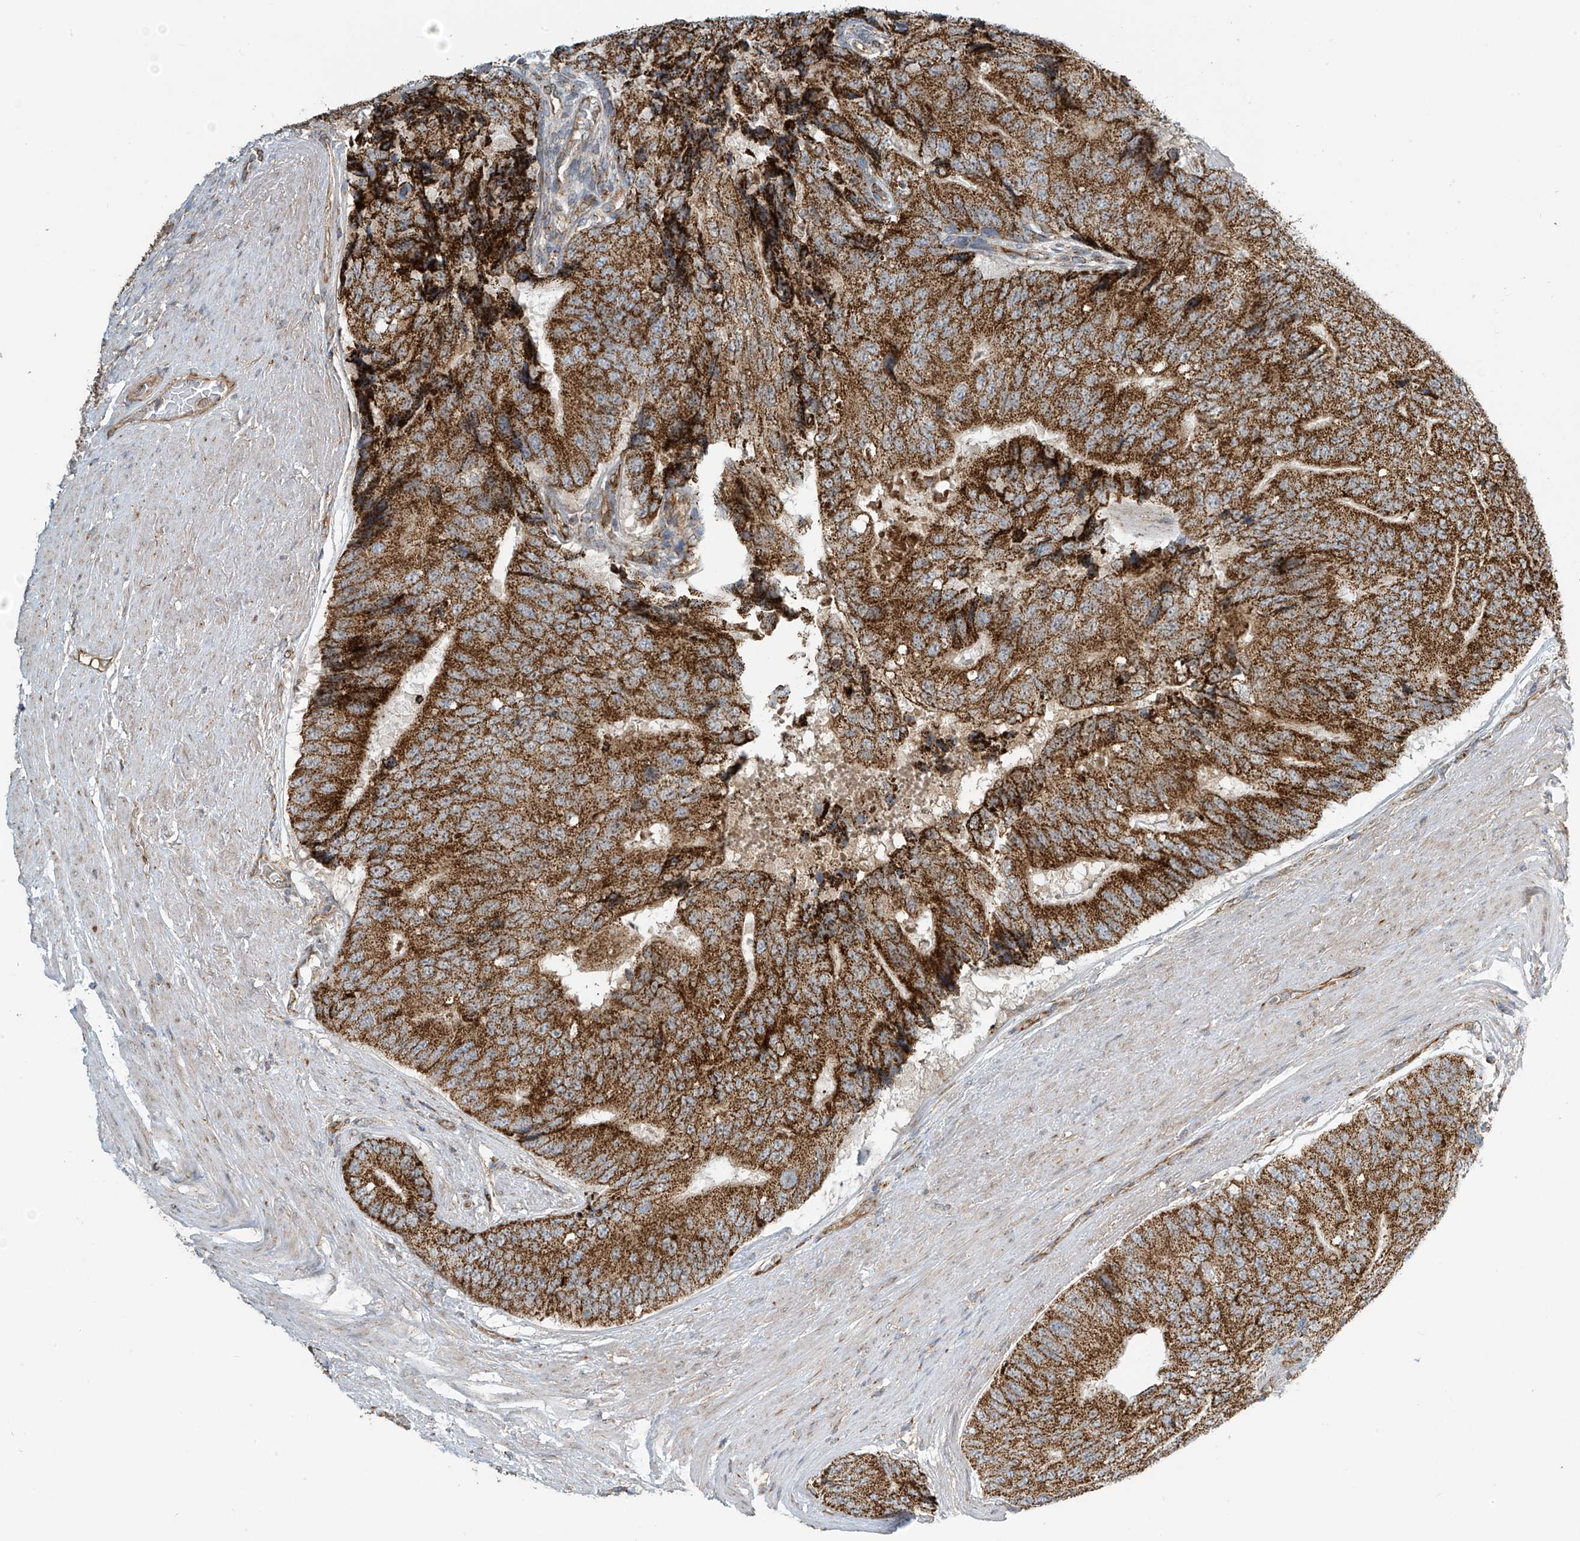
{"staining": {"intensity": "strong", "quantity": ">75%", "location": "cytoplasmic/membranous"}, "tissue": "prostate cancer", "cell_type": "Tumor cells", "image_type": "cancer", "snomed": [{"axis": "morphology", "description": "Adenocarcinoma, High grade"}, {"axis": "topography", "description": "Prostate"}], "caption": "Prostate cancer stained with a brown dye displays strong cytoplasmic/membranous positive expression in about >75% of tumor cells.", "gene": "METTL6", "patient": {"sex": "male", "age": 70}}